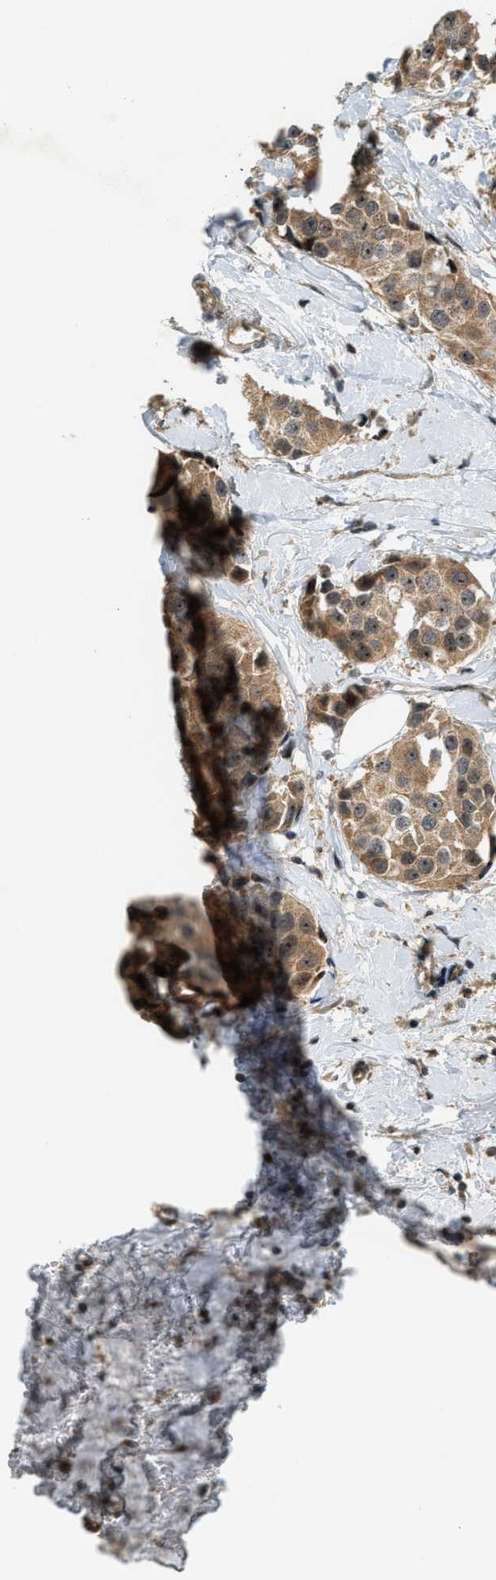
{"staining": {"intensity": "moderate", "quantity": ">75%", "location": "cytoplasmic/membranous"}, "tissue": "breast cancer", "cell_type": "Tumor cells", "image_type": "cancer", "snomed": [{"axis": "morphology", "description": "Normal tissue, NOS"}, {"axis": "morphology", "description": "Duct carcinoma"}, {"axis": "topography", "description": "Breast"}], "caption": "Immunohistochemistry (DAB (3,3'-diaminobenzidine)) staining of breast cancer (invasive ductal carcinoma) demonstrates moderate cytoplasmic/membranous protein staining in approximately >75% of tumor cells.", "gene": "TRAPPC14", "patient": {"sex": "female", "age": 39}}